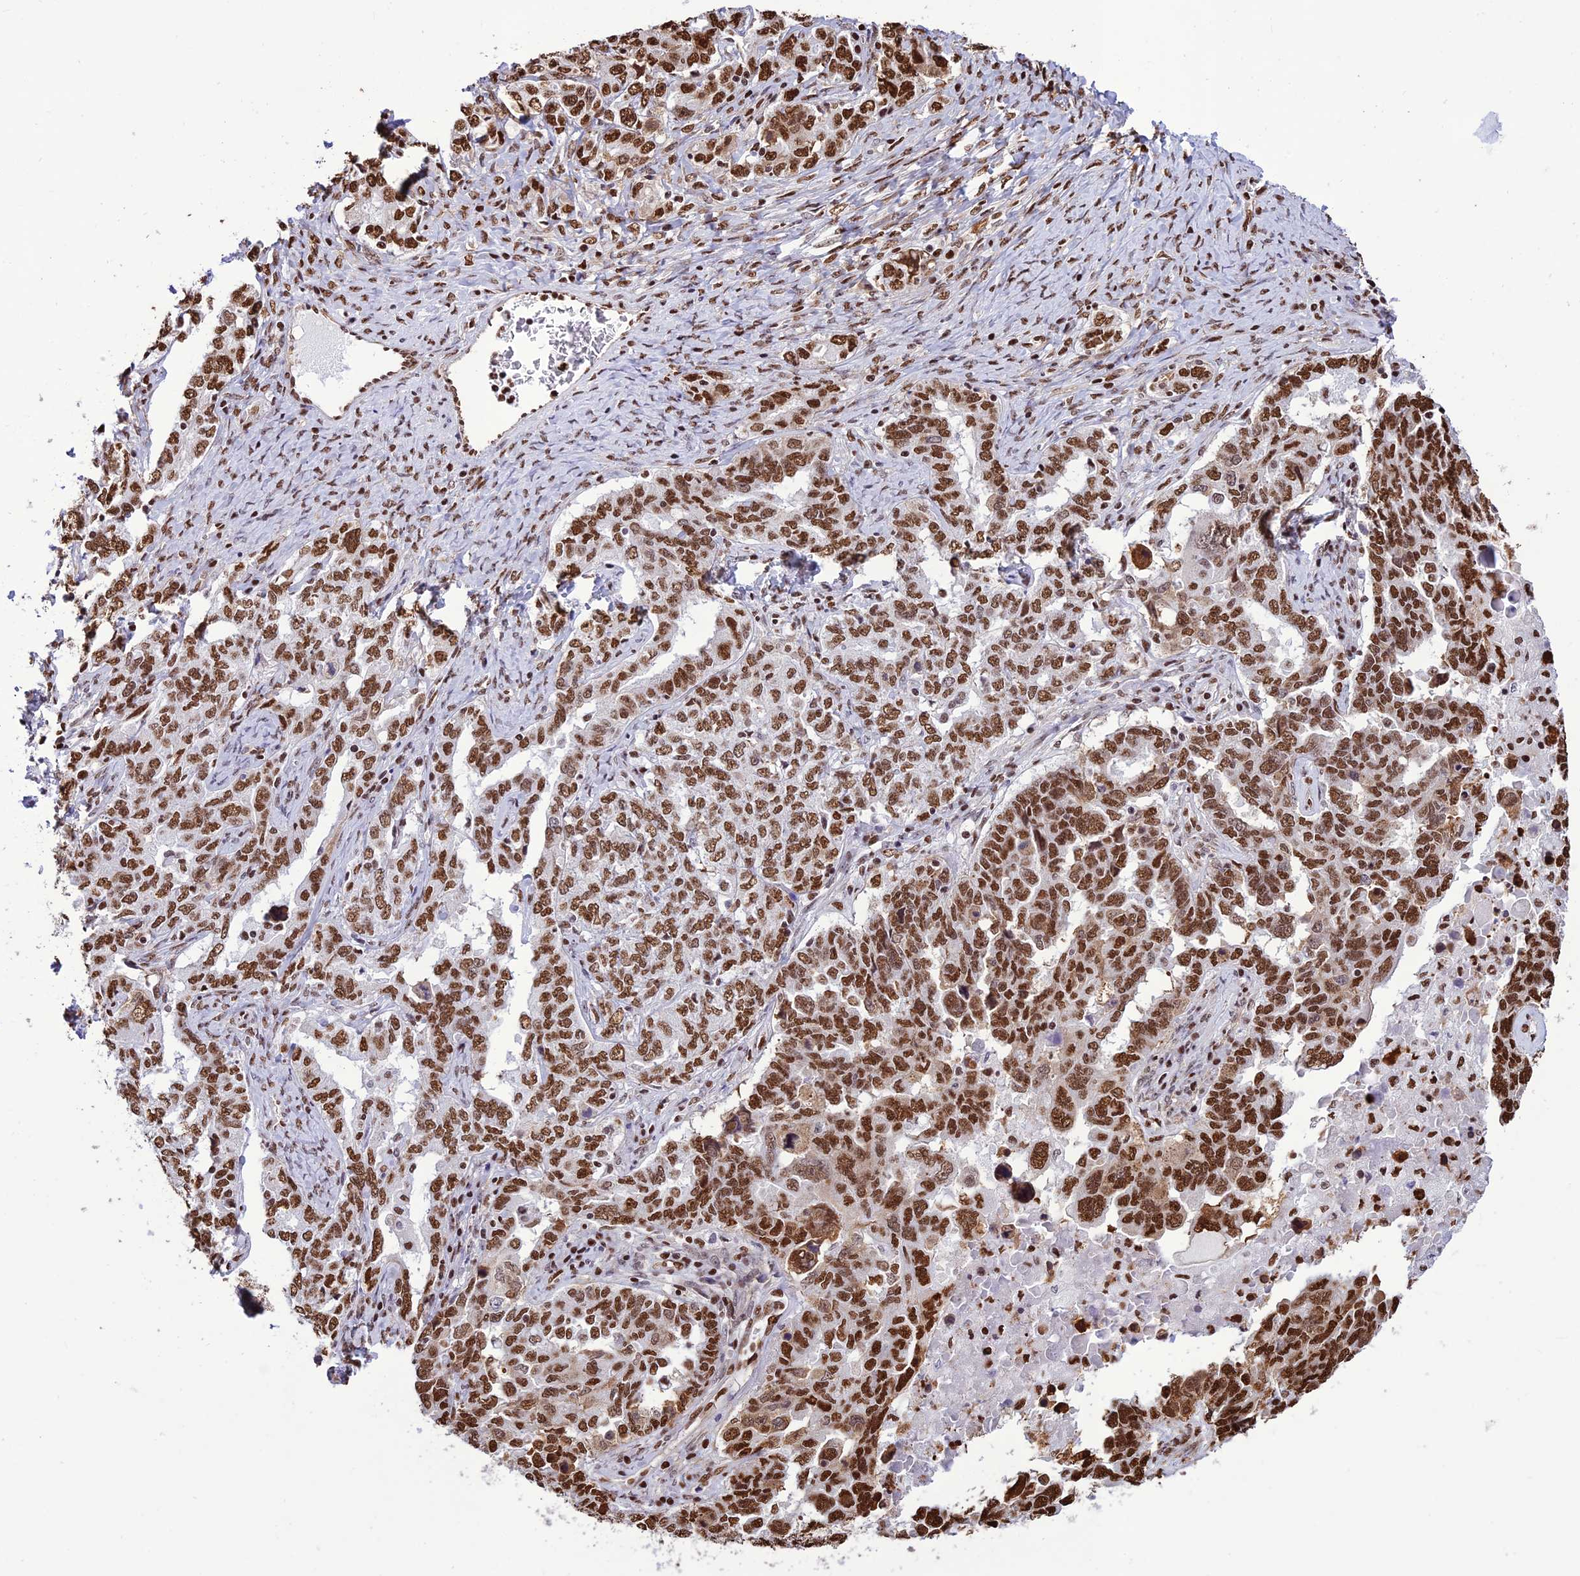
{"staining": {"intensity": "moderate", "quantity": ">75%", "location": "nuclear"}, "tissue": "ovarian cancer", "cell_type": "Tumor cells", "image_type": "cancer", "snomed": [{"axis": "morphology", "description": "Carcinoma, endometroid"}, {"axis": "topography", "description": "Ovary"}], "caption": "The image displays staining of ovarian cancer (endometroid carcinoma), revealing moderate nuclear protein expression (brown color) within tumor cells. Nuclei are stained in blue.", "gene": "INO80E", "patient": {"sex": "female", "age": 62}}